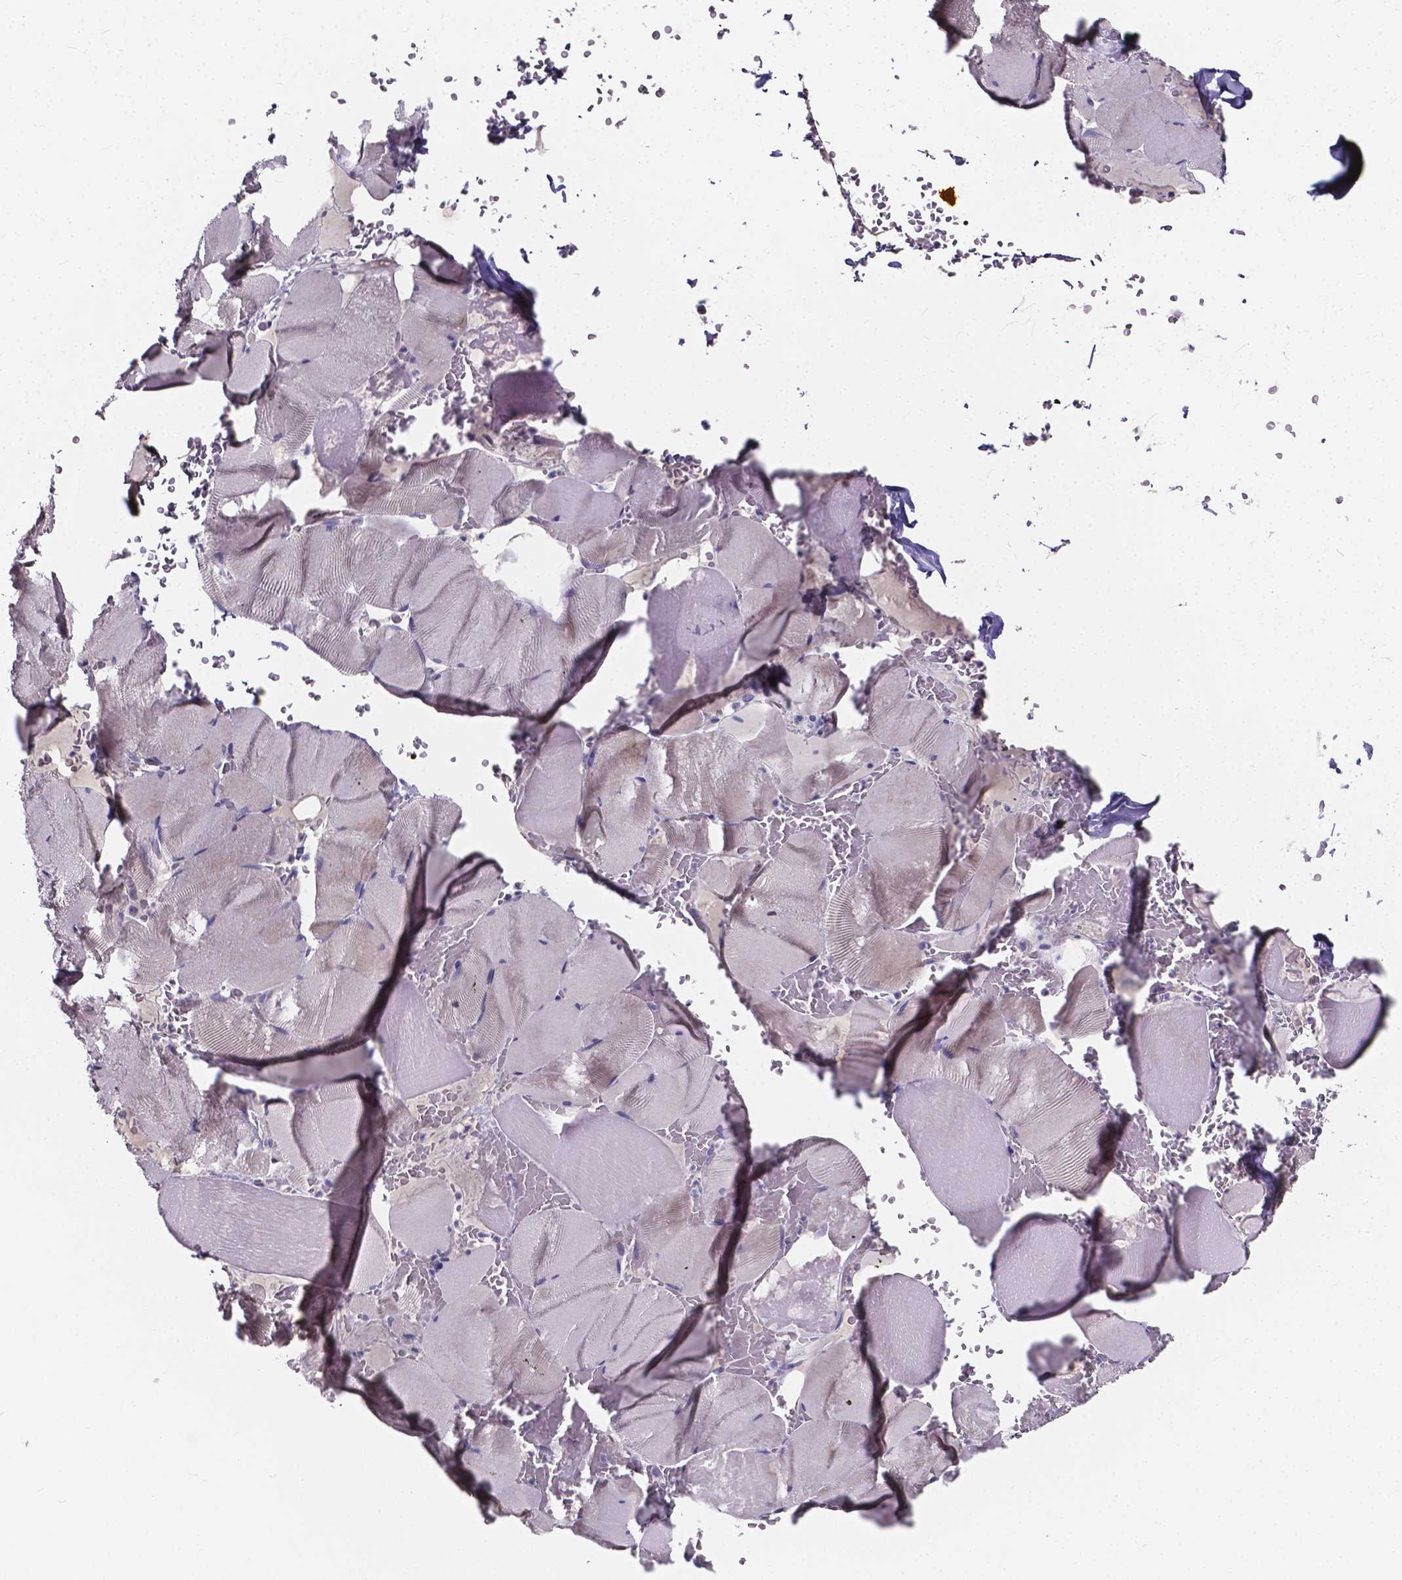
{"staining": {"intensity": "weak", "quantity": "<25%", "location": "cytoplasmic/membranous"}, "tissue": "skeletal muscle", "cell_type": "Myocytes", "image_type": "normal", "snomed": [{"axis": "morphology", "description": "Normal tissue, NOS"}, {"axis": "topography", "description": "Skeletal muscle"}], "caption": "Immunohistochemical staining of unremarkable human skeletal muscle shows no significant expression in myocytes.", "gene": "SPOCD1", "patient": {"sex": "male", "age": 56}}